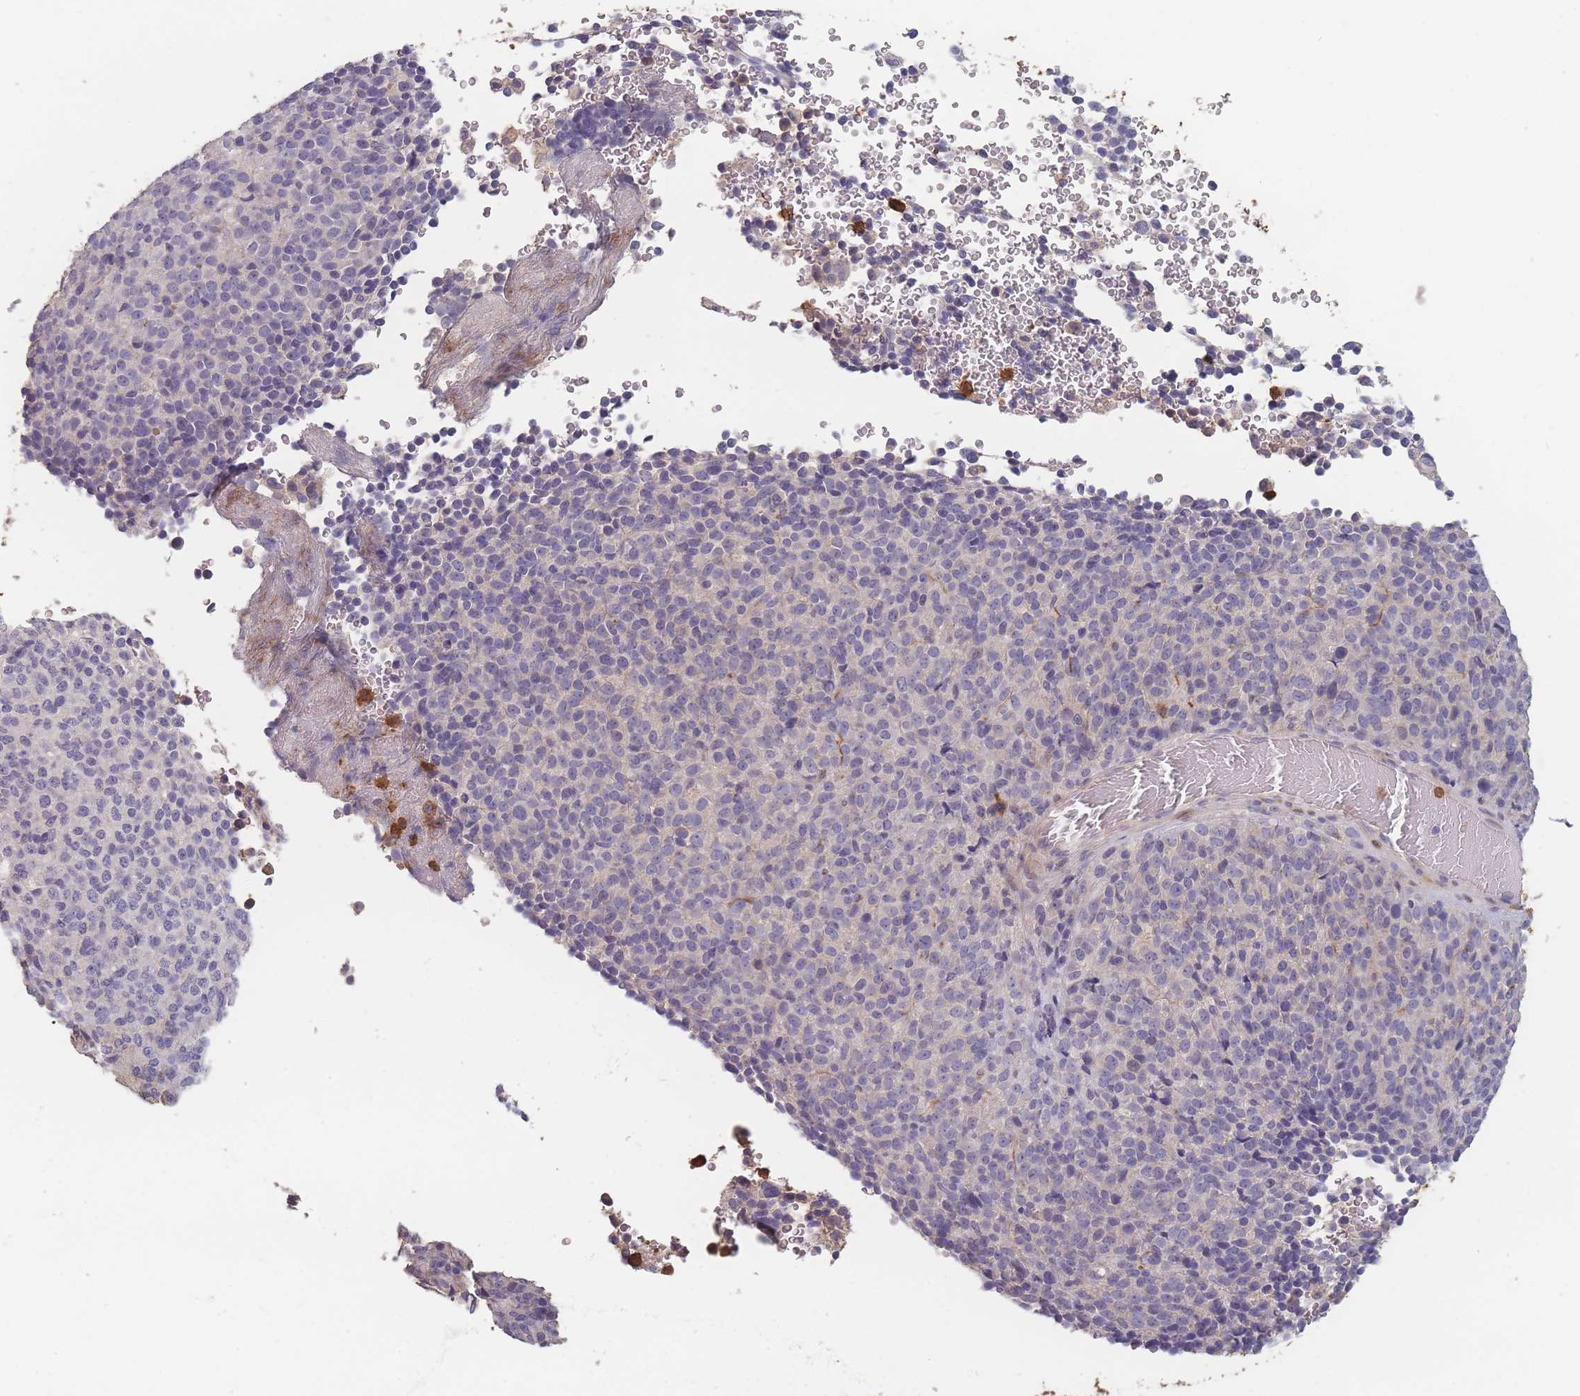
{"staining": {"intensity": "negative", "quantity": "none", "location": "none"}, "tissue": "melanoma", "cell_type": "Tumor cells", "image_type": "cancer", "snomed": [{"axis": "morphology", "description": "Malignant melanoma, Metastatic site"}, {"axis": "topography", "description": "Brain"}], "caption": "Immunohistochemical staining of human malignant melanoma (metastatic site) exhibits no significant positivity in tumor cells.", "gene": "BST1", "patient": {"sex": "female", "age": 56}}